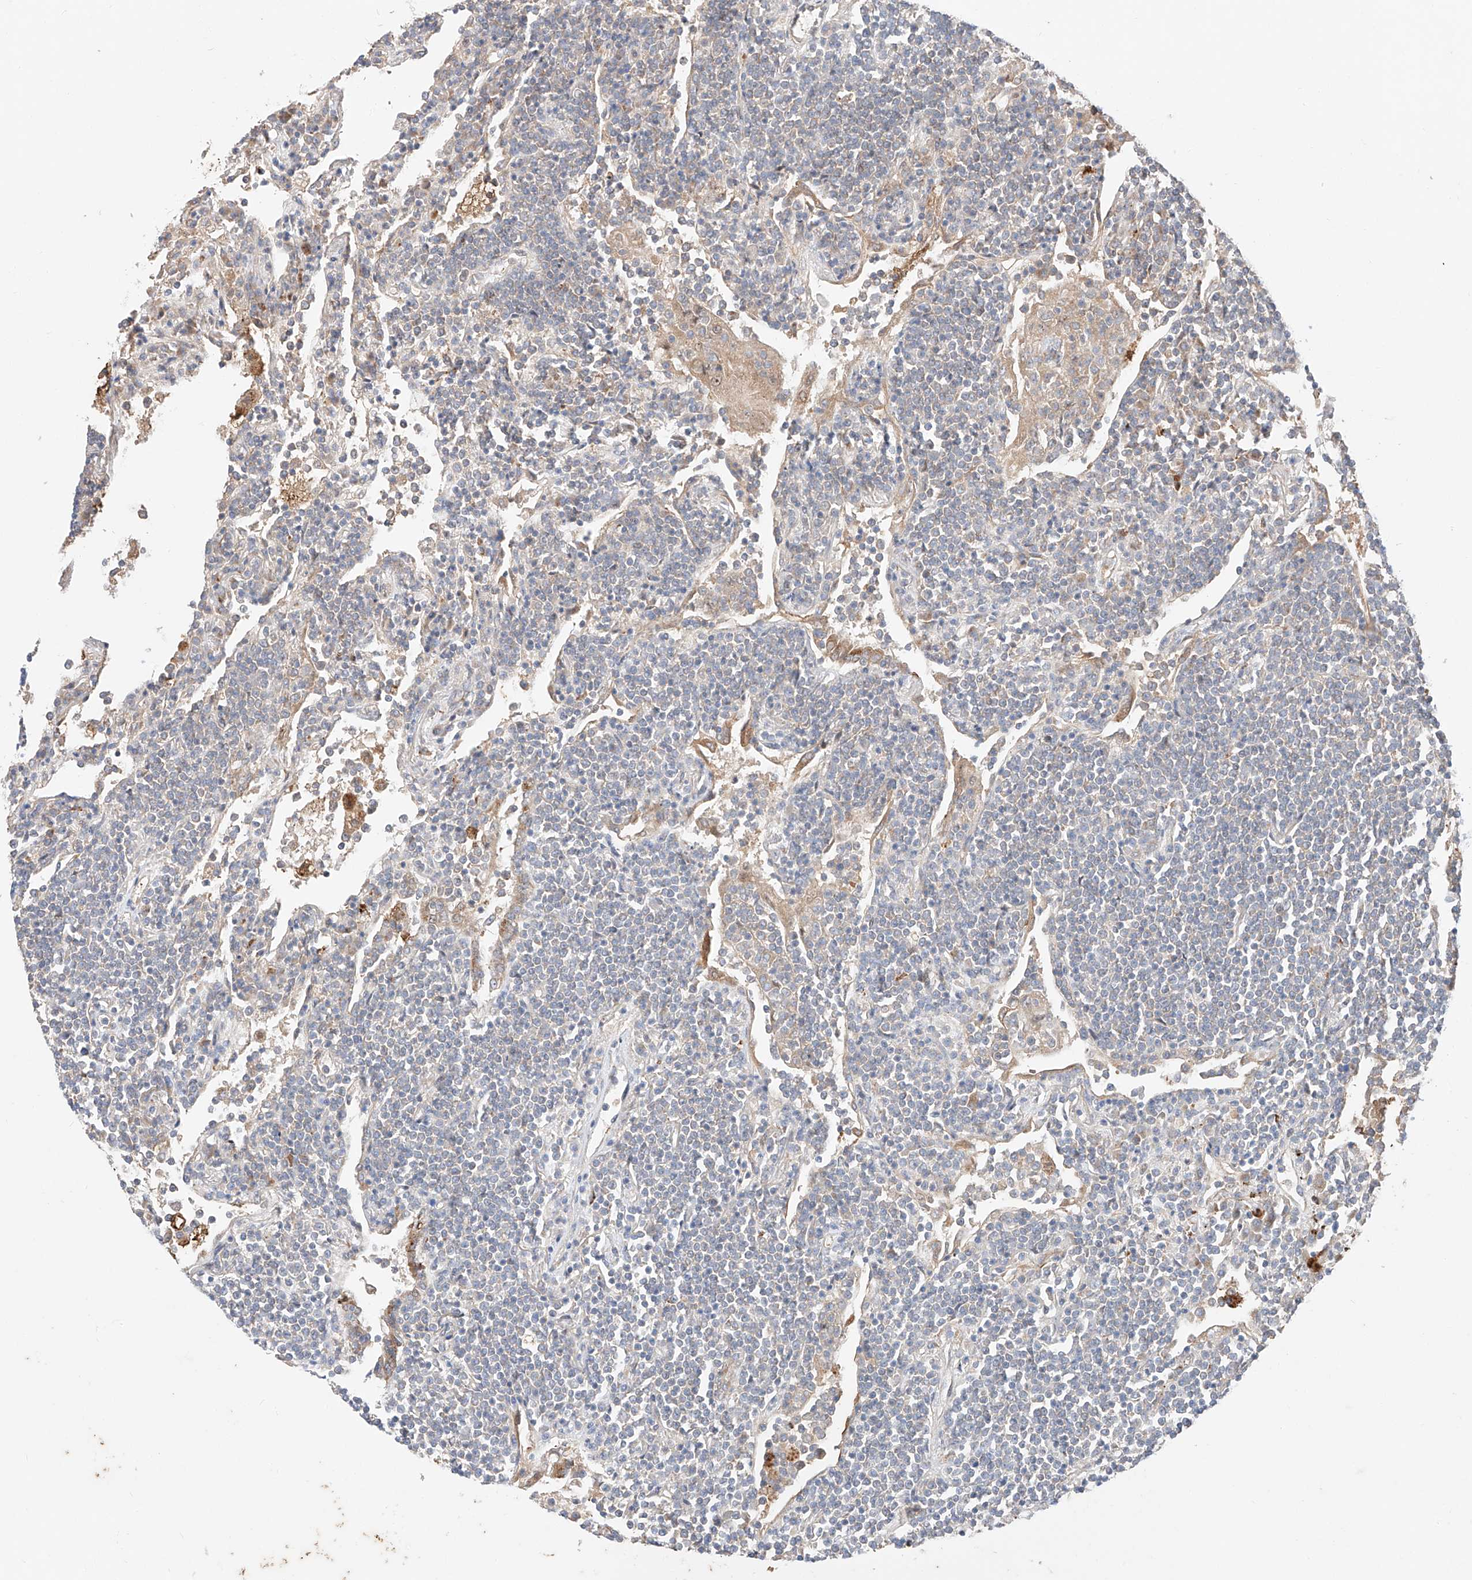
{"staining": {"intensity": "negative", "quantity": "none", "location": "none"}, "tissue": "lymphoma", "cell_type": "Tumor cells", "image_type": "cancer", "snomed": [{"axis": "morphology", "description": "Malignant lymphoma, non-Hodgkin's type, Low grade"}, {"axis": "topography", "description": "Lung"}], "caption": "Tumor cells are negative for brown protein staining in low-grade malignant lymphoma, non-Hodgkin's type. The staining is performed using DAB (3,3'-diaminobenzidine) brown chromogen with nuclei counter-stained in using hematoxylin.", "gene": "GCNT1", "patient": {"sex": "female", "age": 71}}